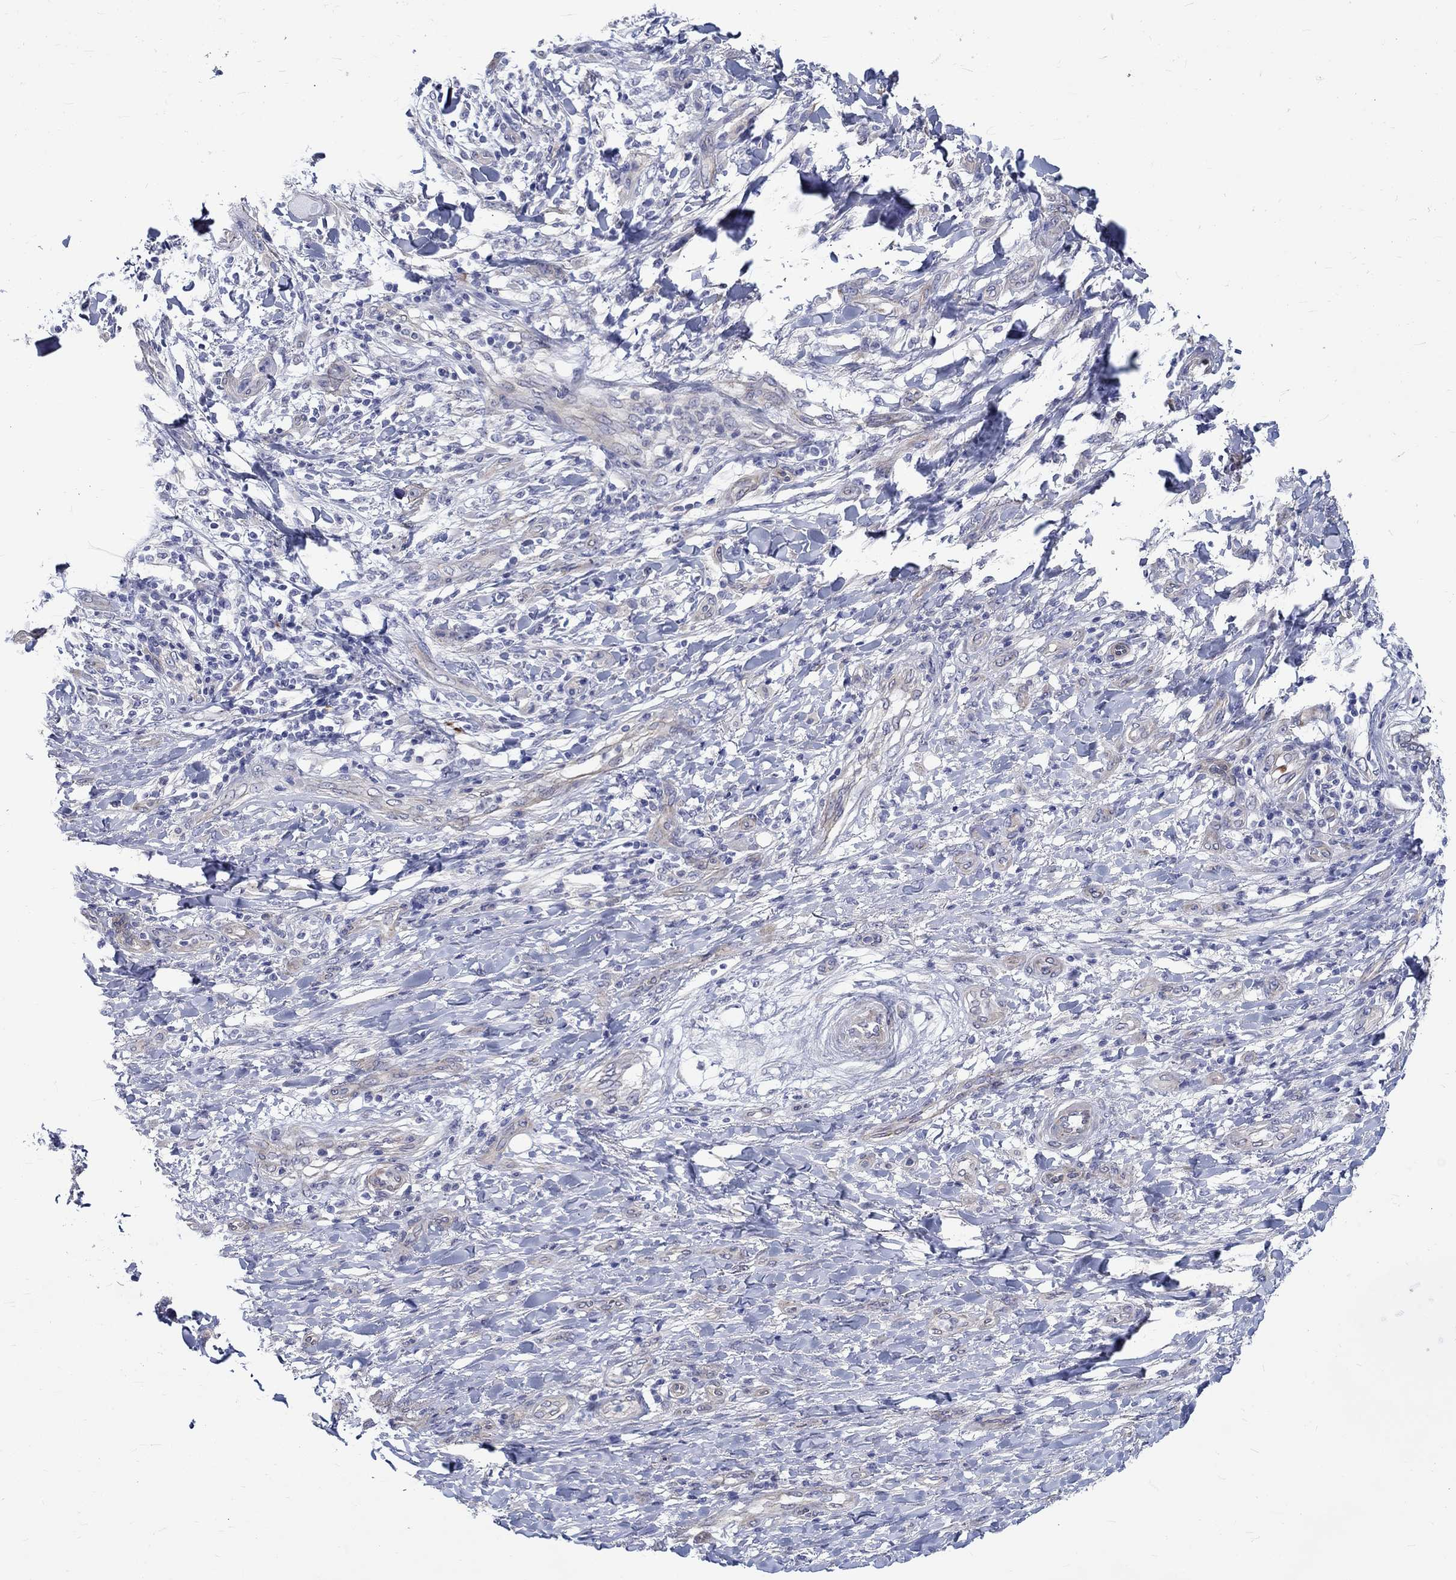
{"staining": {"intensity": "negative", "quantity": "none", "location": "none"}, "tissue": "skin cancer", "cell_type": "Tumor cells", "image_type": "cancer", "snomed": [{"axis": "morphology", "description": "Squamous cell carcinoma, NOS"}, {"axis": "topography", "description": "Skin"}], "caption": "DAB immunohistochemical staining of skin cancer (squamous cell carcinoma) displays no significant positivity in tumor cells. (Immunohistochemistry, brightfield microscopy, high magnification).", "gene": "SH2D7", "patient": {"sex": "male", "age": 62}}